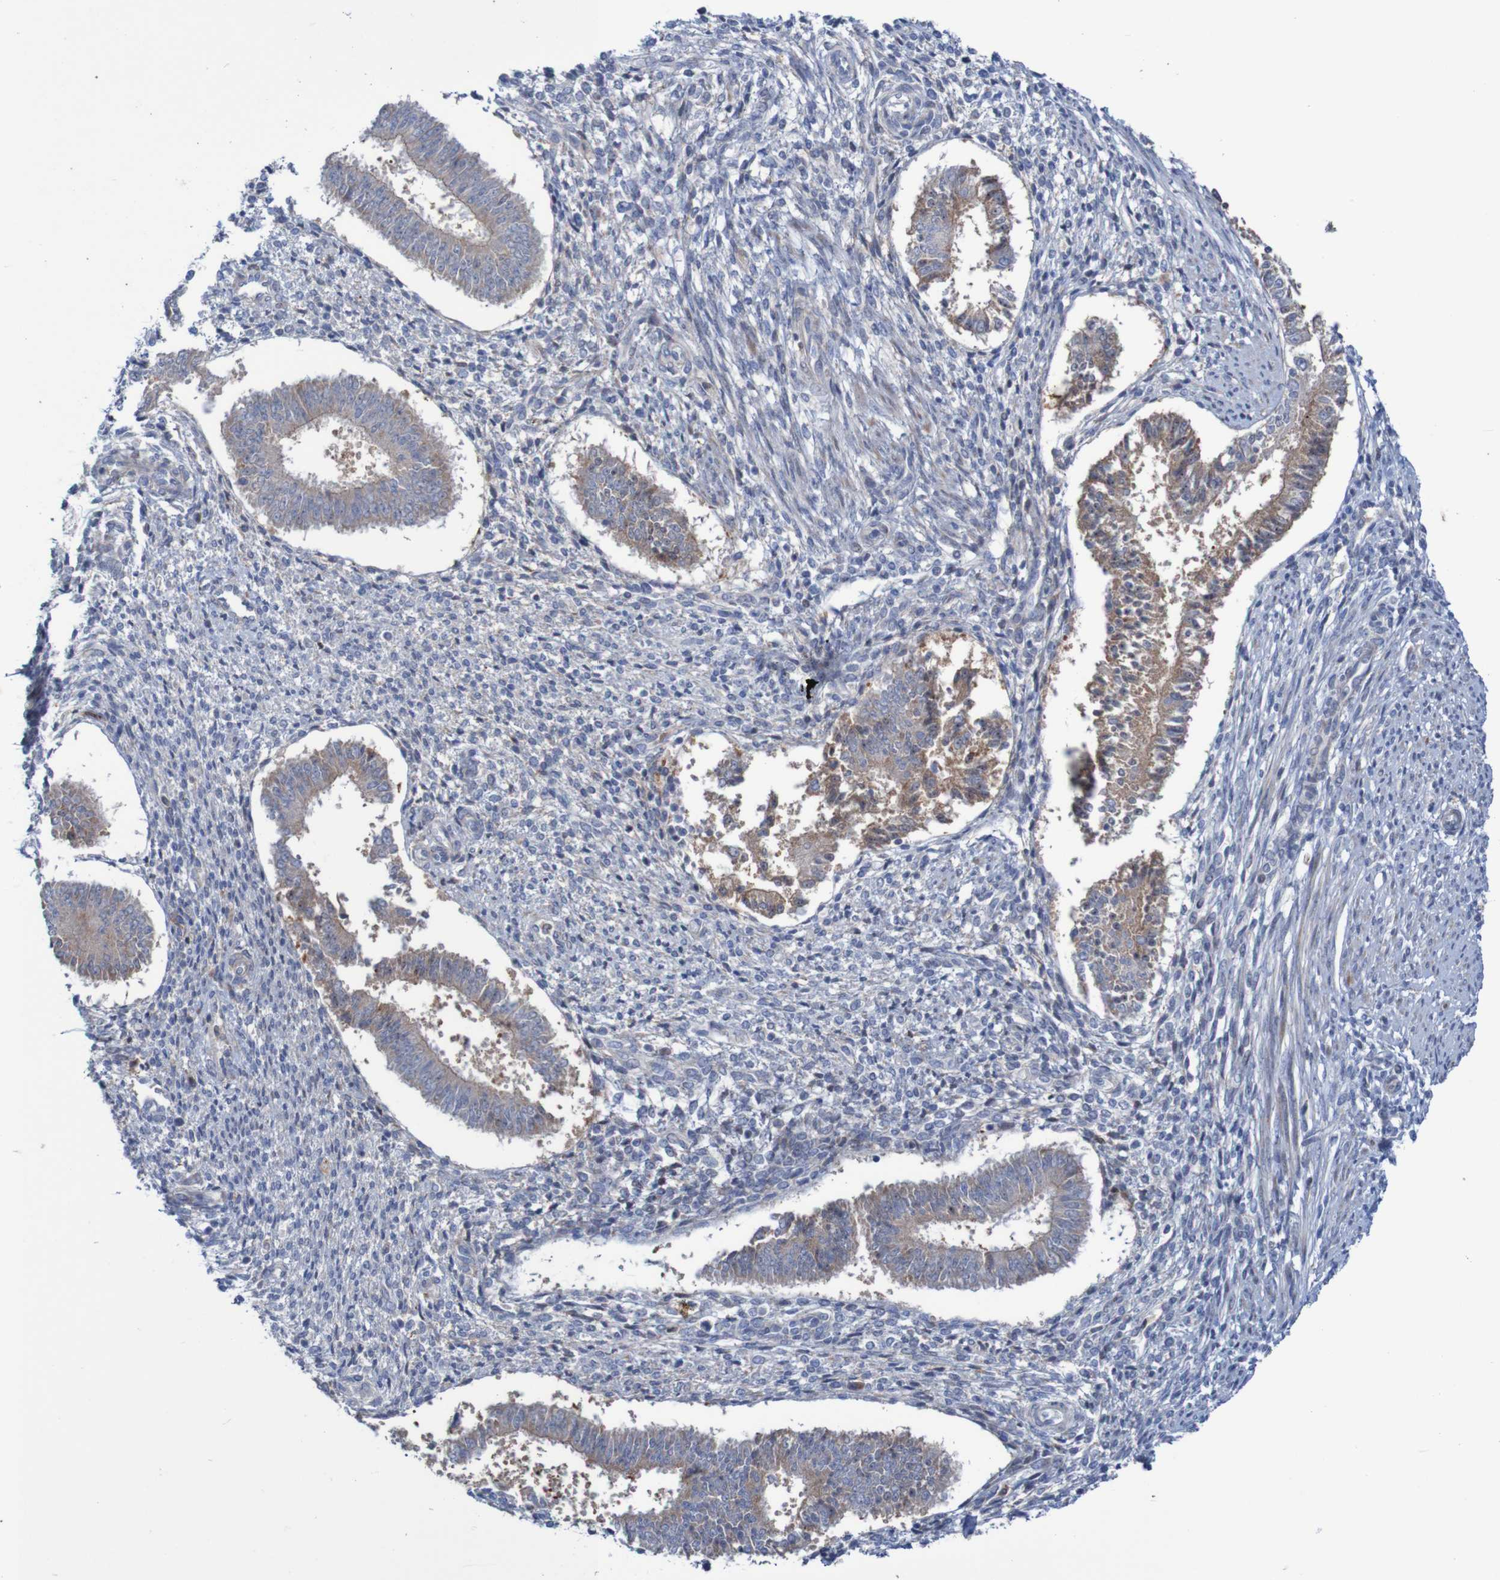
{"staining": {"intensity": "negative", "quantity": "none", "location": "none"}, "tissue": "endometrium", "cell_type": "Cells in endometrial stroma", "image_type": "normal", "snomed": [{"axis": "morphology", "description": "Normal tissue, NOS"}, {"axis": "topography", "description": "Endometrium"}], "caption": "This micrograph is of unremarkable endometrium stained with immunohistochemistry to label a protein in brown with the nuclei are counter-stained blue. There is no positivity in cells in endometrial stroma. (Stains: DAB IHC with hematoxylin counter stain, Microscopy: brightfield microscopy at high magnification).", "gene": "ANGPT4", "patient": {"sex": "female", "age": 35}}